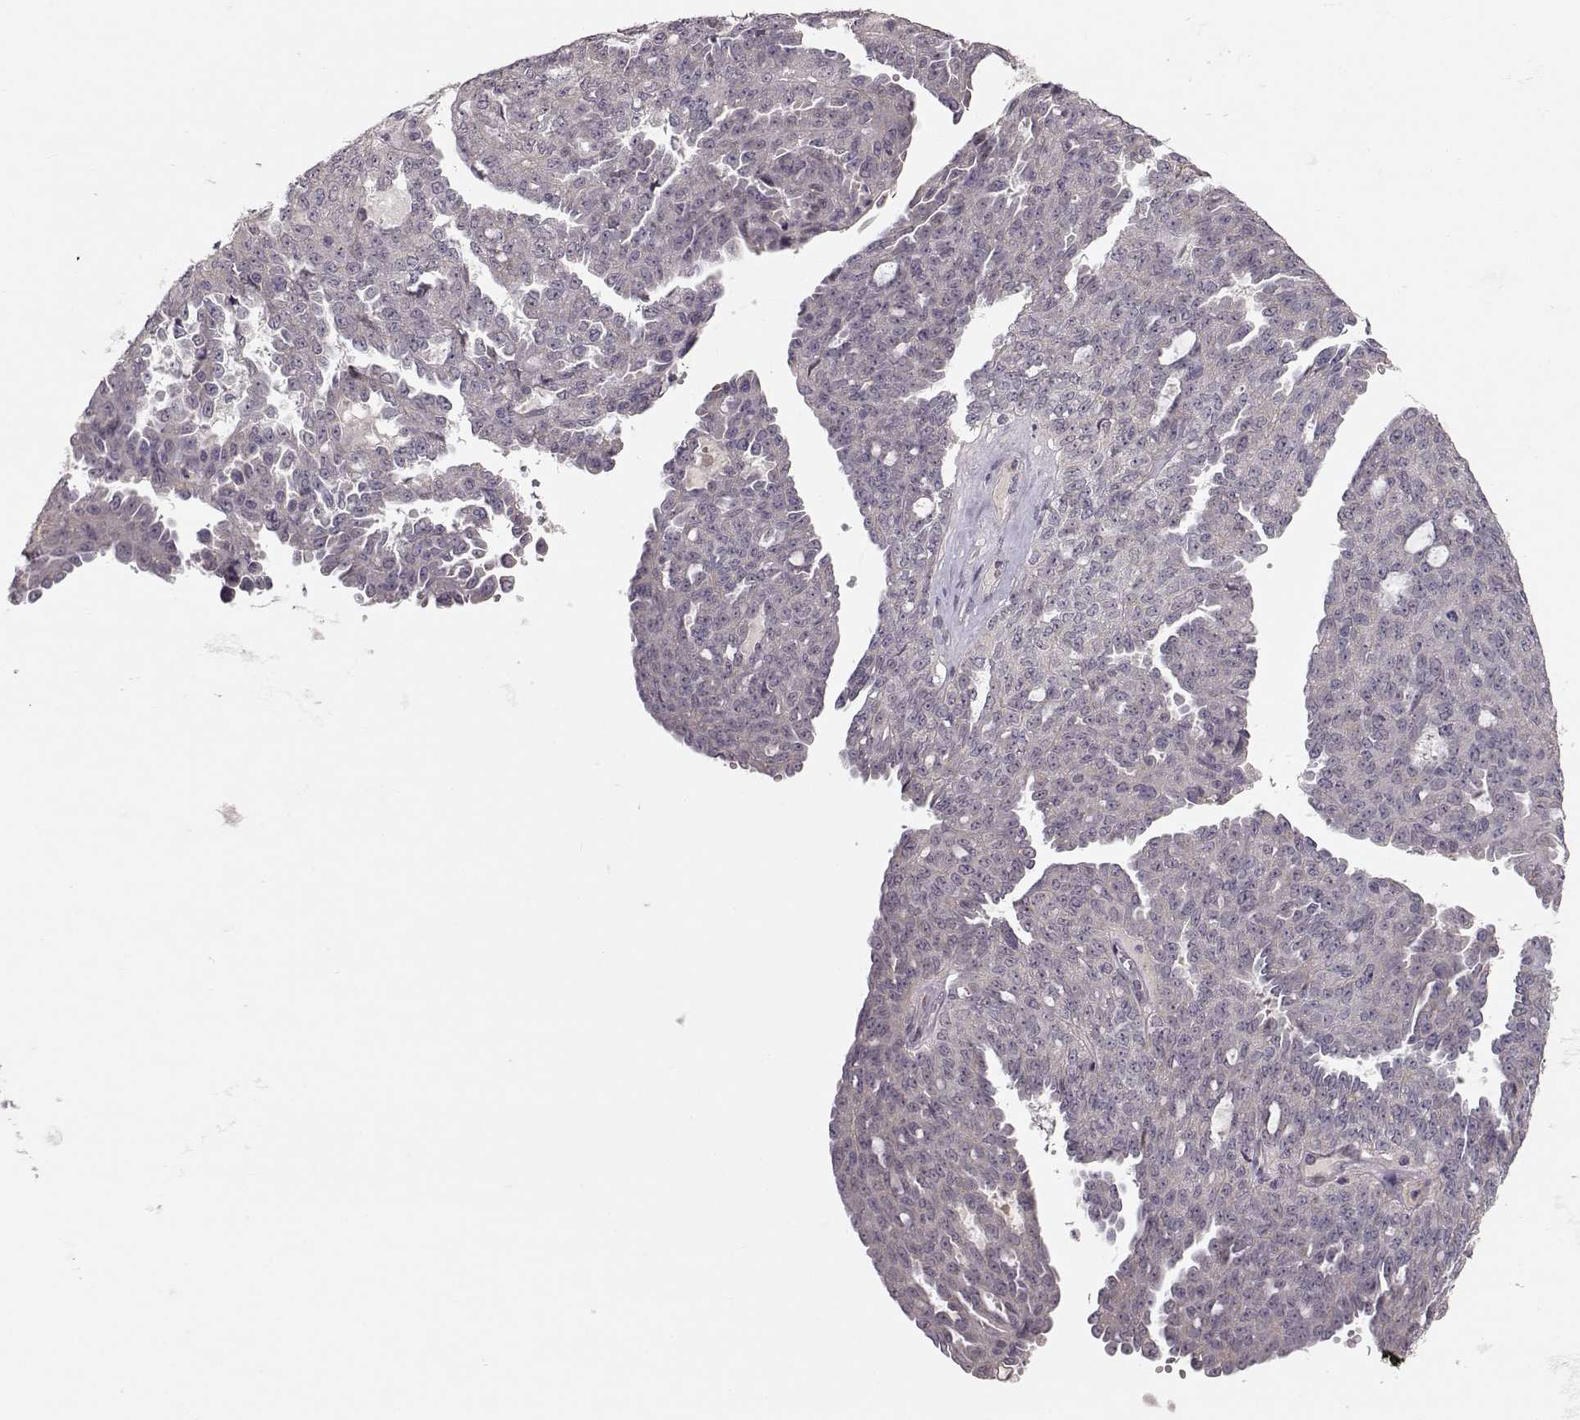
{"staining": {"intensity": "negative", "quantity": "none", "location": "none"}, "tissue": "ovarian cancer", "cell_type": "Tumor cells", "image_type": "cancer", "snomed": [{"axis": "morphology", "description": "Cystadenocarcinoma, serous, NOS"}, {"axis": "topography", "description": "Ovary"}], "caption": "The IHC micrograph has no significant expression in tumor cells of serous cystadenocarcinoma (ovarian) tissue. Brightfield microscopy of IHC stained with DAB (3,3'-diaminobenzidine) (brown) and hematoxylin (blue), captured at high magnification.", "gene": "PNMT", "patient": {"sex": "female", "age": 71}}